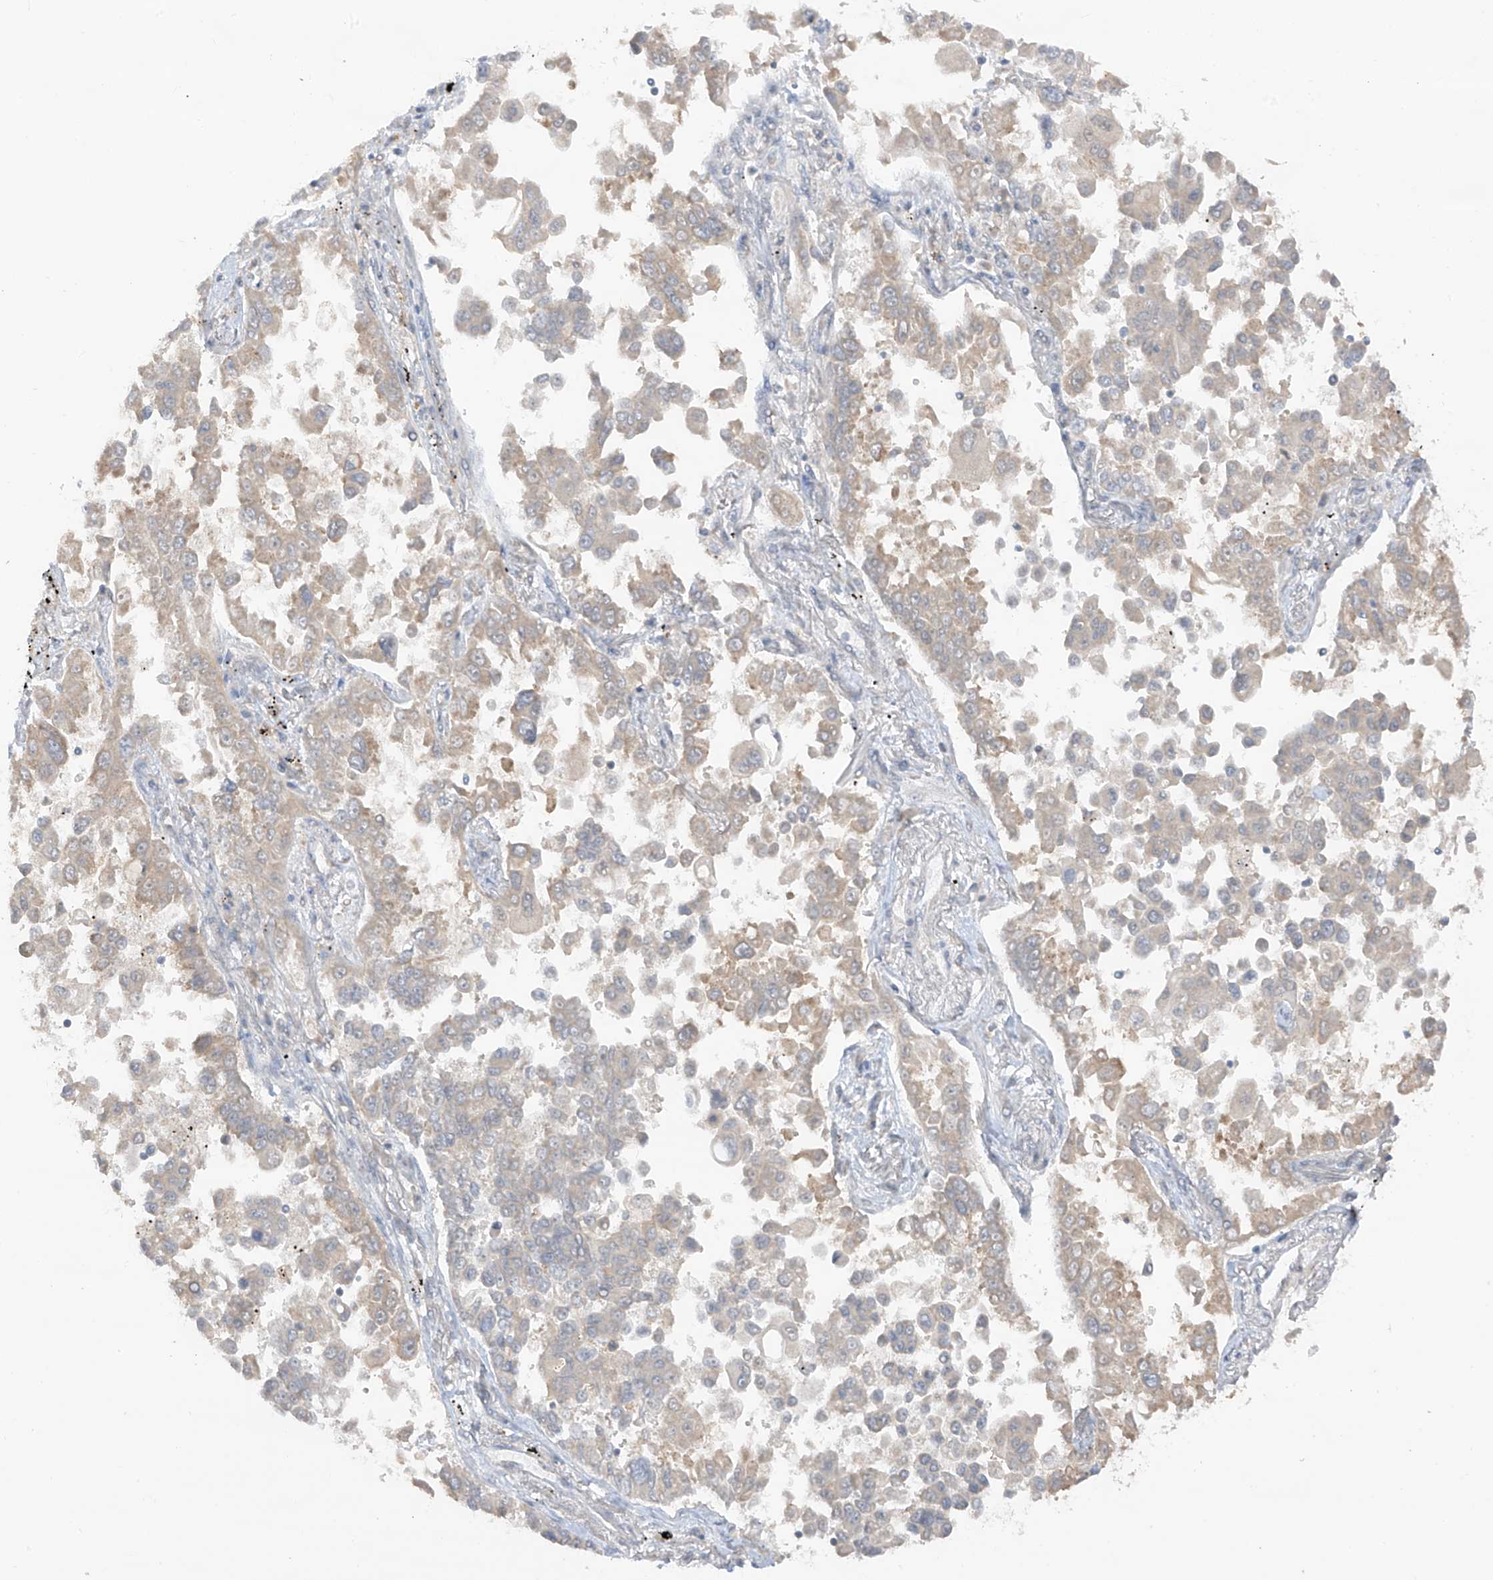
{"staining": {"intensity": "weak", "quantity": "<25%", "location": "cytoplasmic/membranous"}, "tissue": "lung cancer", "cell_type": "Tumor cells", "image_type": "cancer", "snomed": [{"axis": "morphology", "description": "Adenocarcinoma, NOS"}, {"axis": "topography", "description": "Lung"}], "caption": "Immunohistochemical staining of lung adenocarcinoma reveals no significant expression in tumor cells.", "gene": "ANGEL2", "patient": {"sex": "female", "age": 67}}